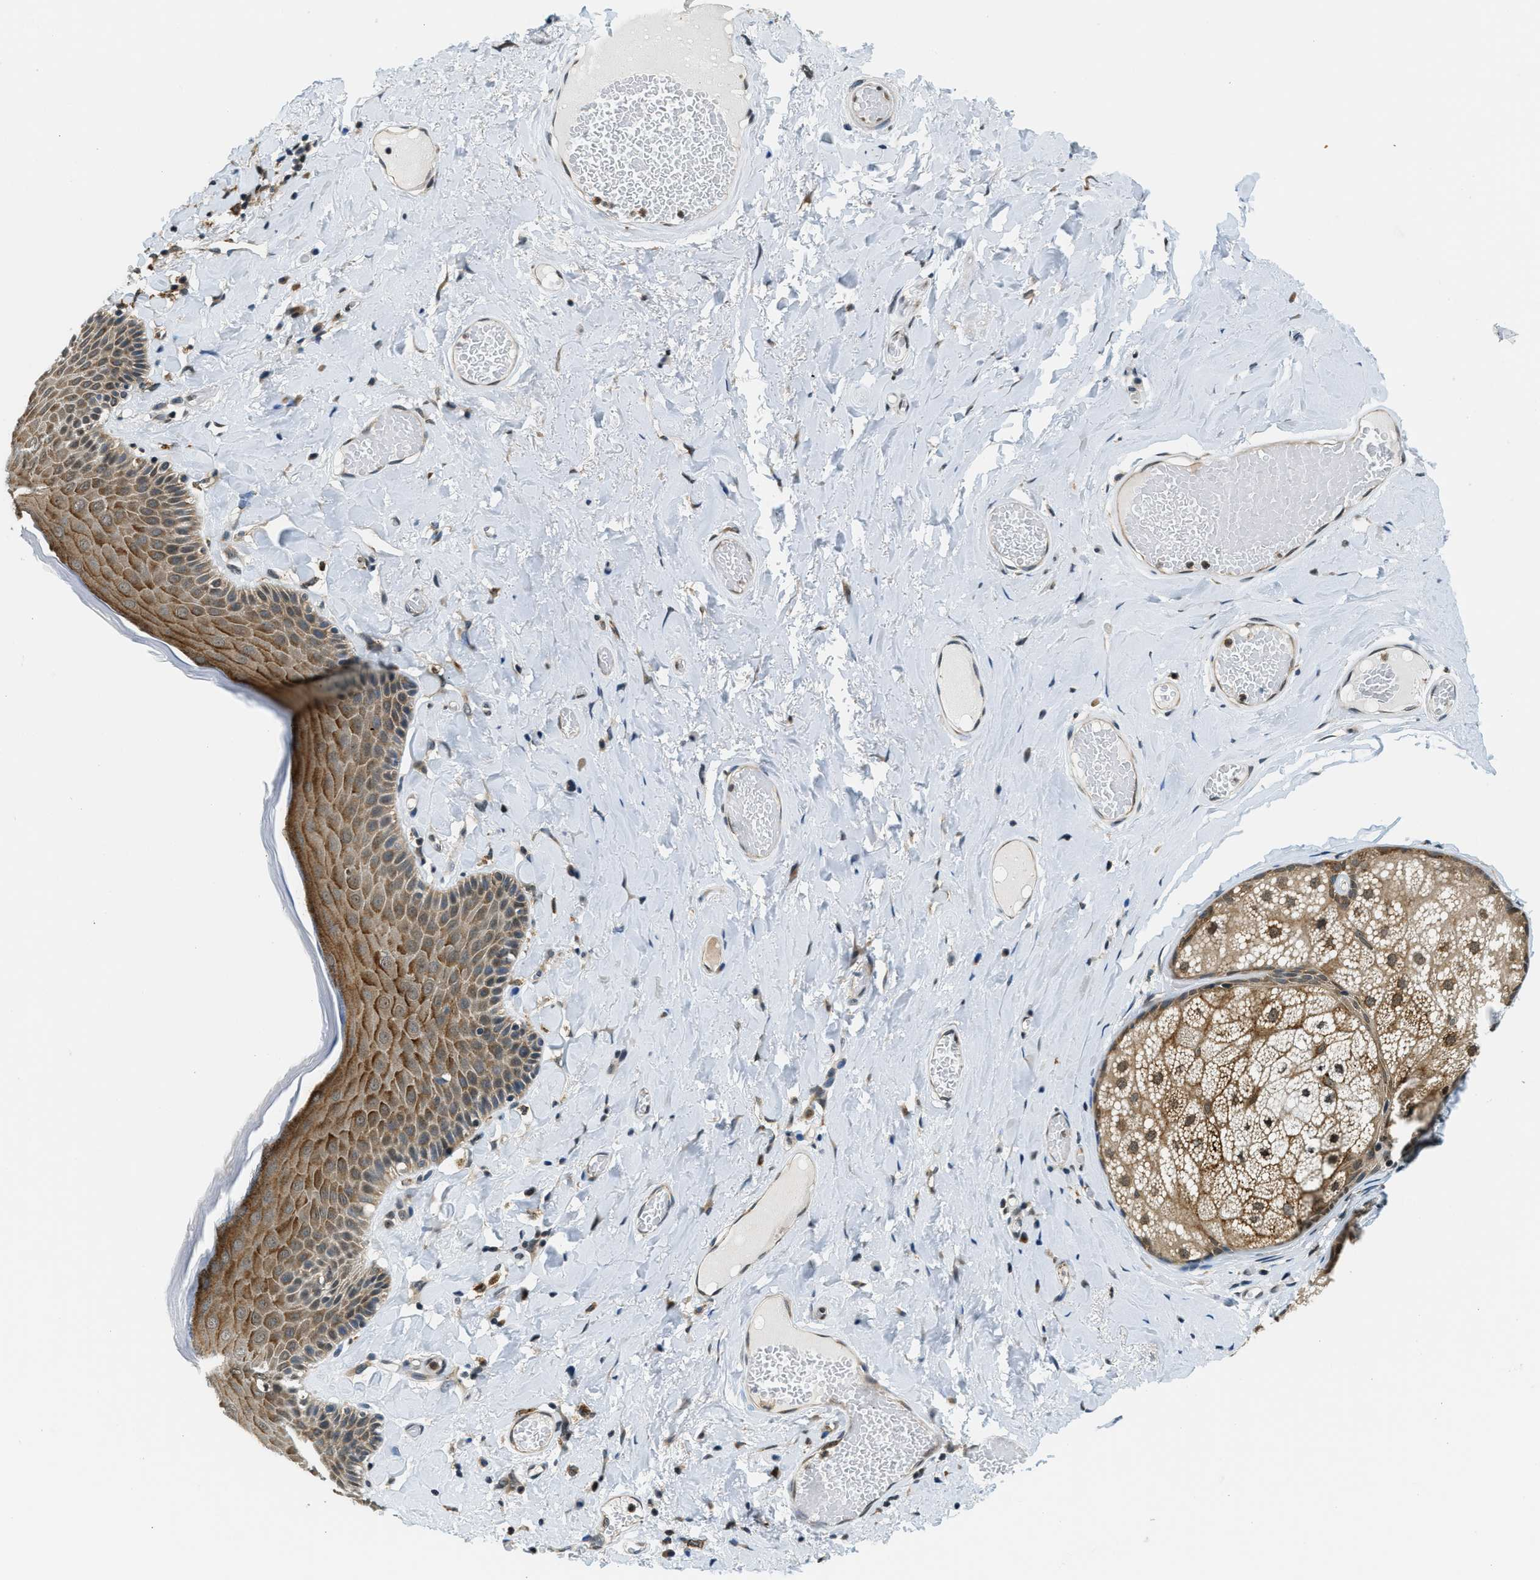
{"staining": {"intensity": "moderate", "quantity": ">75%", "location": "cytoplasmic/membranous"}, "tissue": "skin", "cell_type": "Epidermal cells", "image_type": "normal", "snomed": [{"axis": "morphology", "description": "Normal tissue, NOS"}, {"axis": "topography", "description": "Anal"}], "caption": "The immunohistochemical stain highlights moderate cytoplasmic/membranous expression in epidermal cells of normal skin. (DAB IHC with brightfield microscopy, high magnification).", "gene": "RAB11FIP1", "patient": {"sex": "male", "age": 69}}